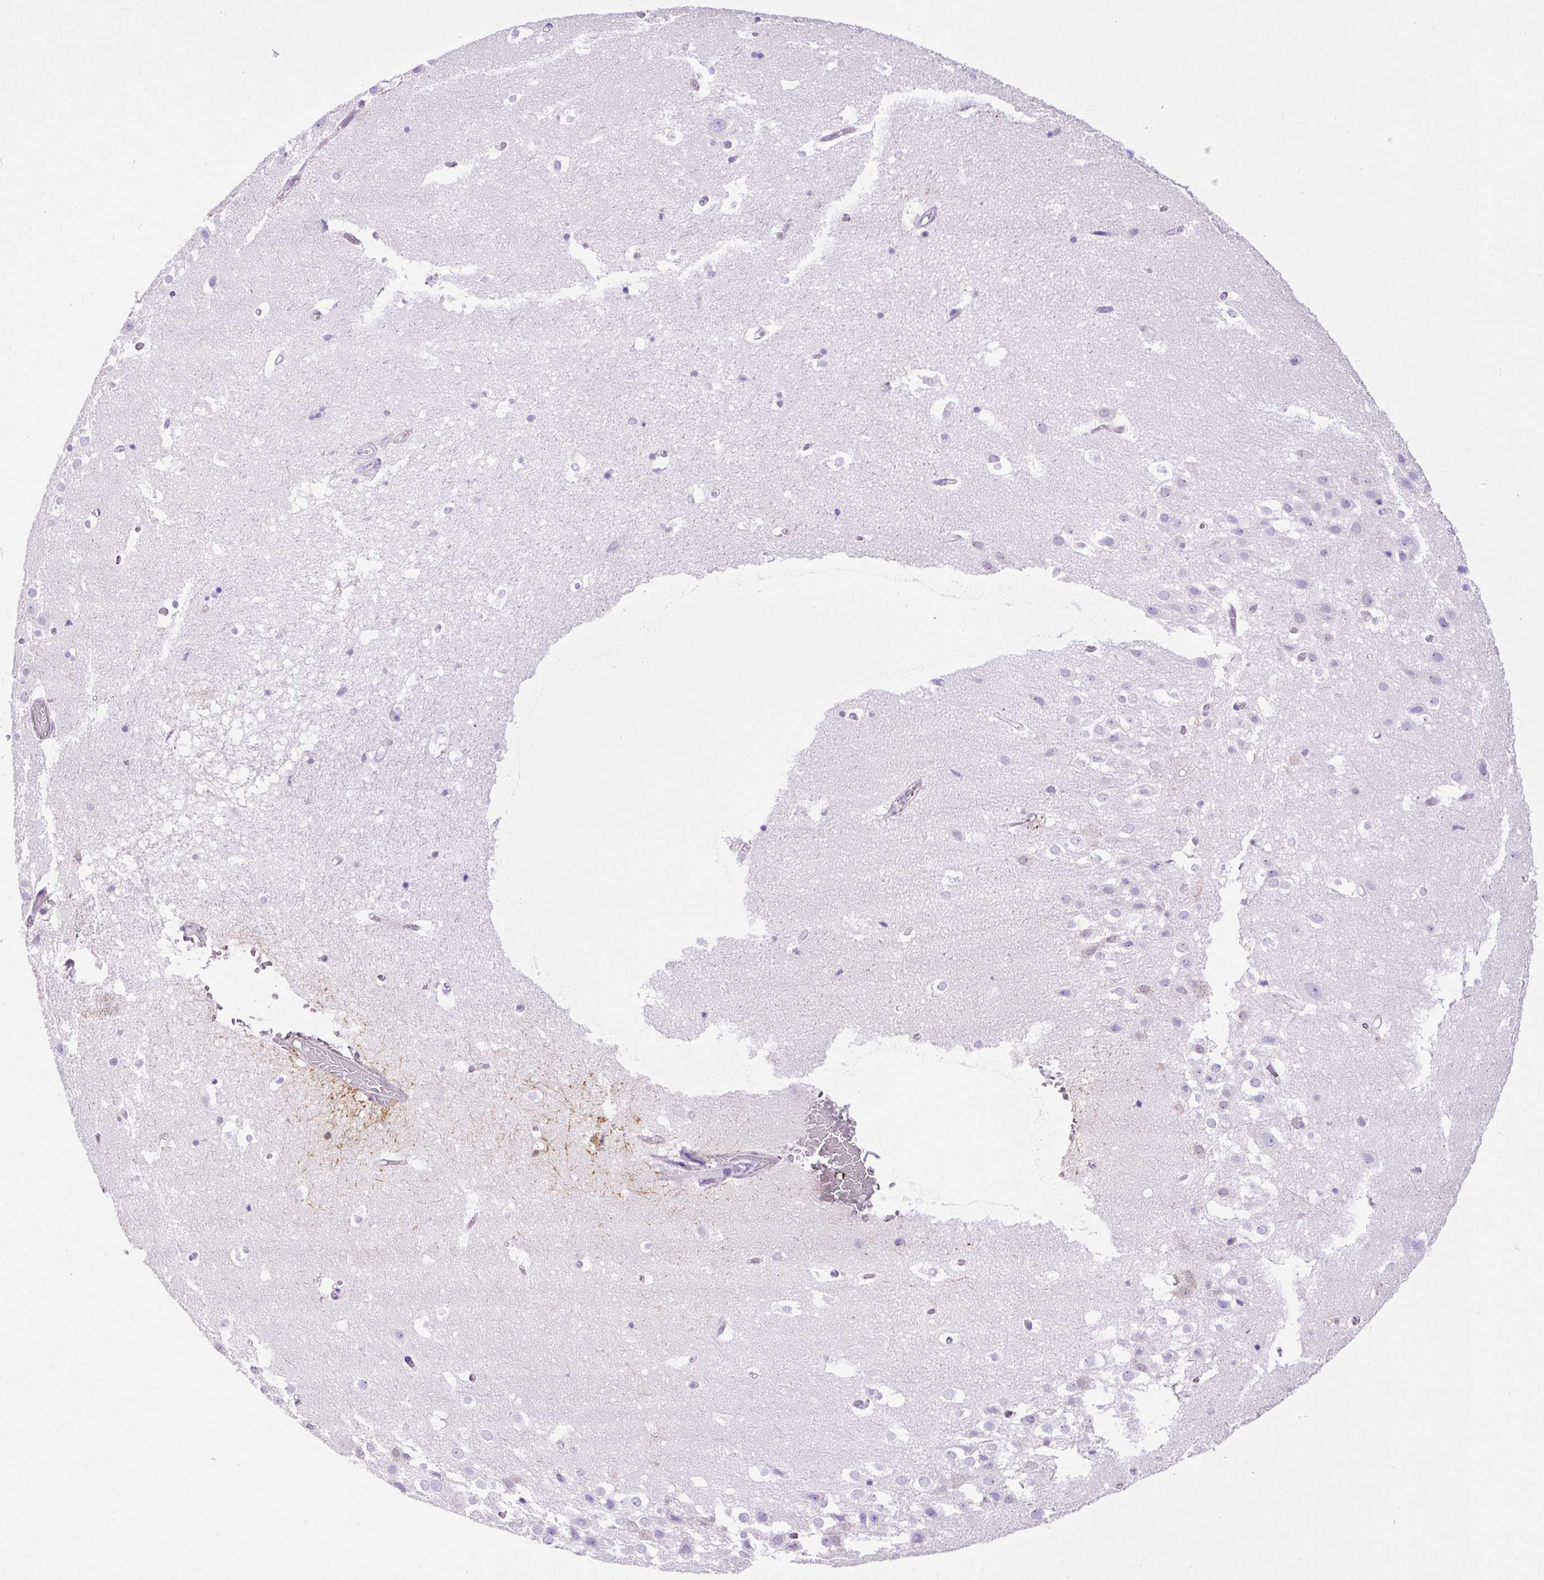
{"staining": {"intensity": "negative", "quantity": "none", "location": "none"}, "tissue": "hippocampus", "cell_type": "Glial cells", "image_type": "normal", "snomed": [{"axis": "morphology", "description": "Normal tissue, NOS"}, {"axis": "topography", "description": "Hippocampus"}], "caption": "This is a micrograph of IHC staining of unremarkable hippocampus, which shows no expression in glial cells.", "gene": "APCS", "patient": {"sex": "female", "age": 52}}